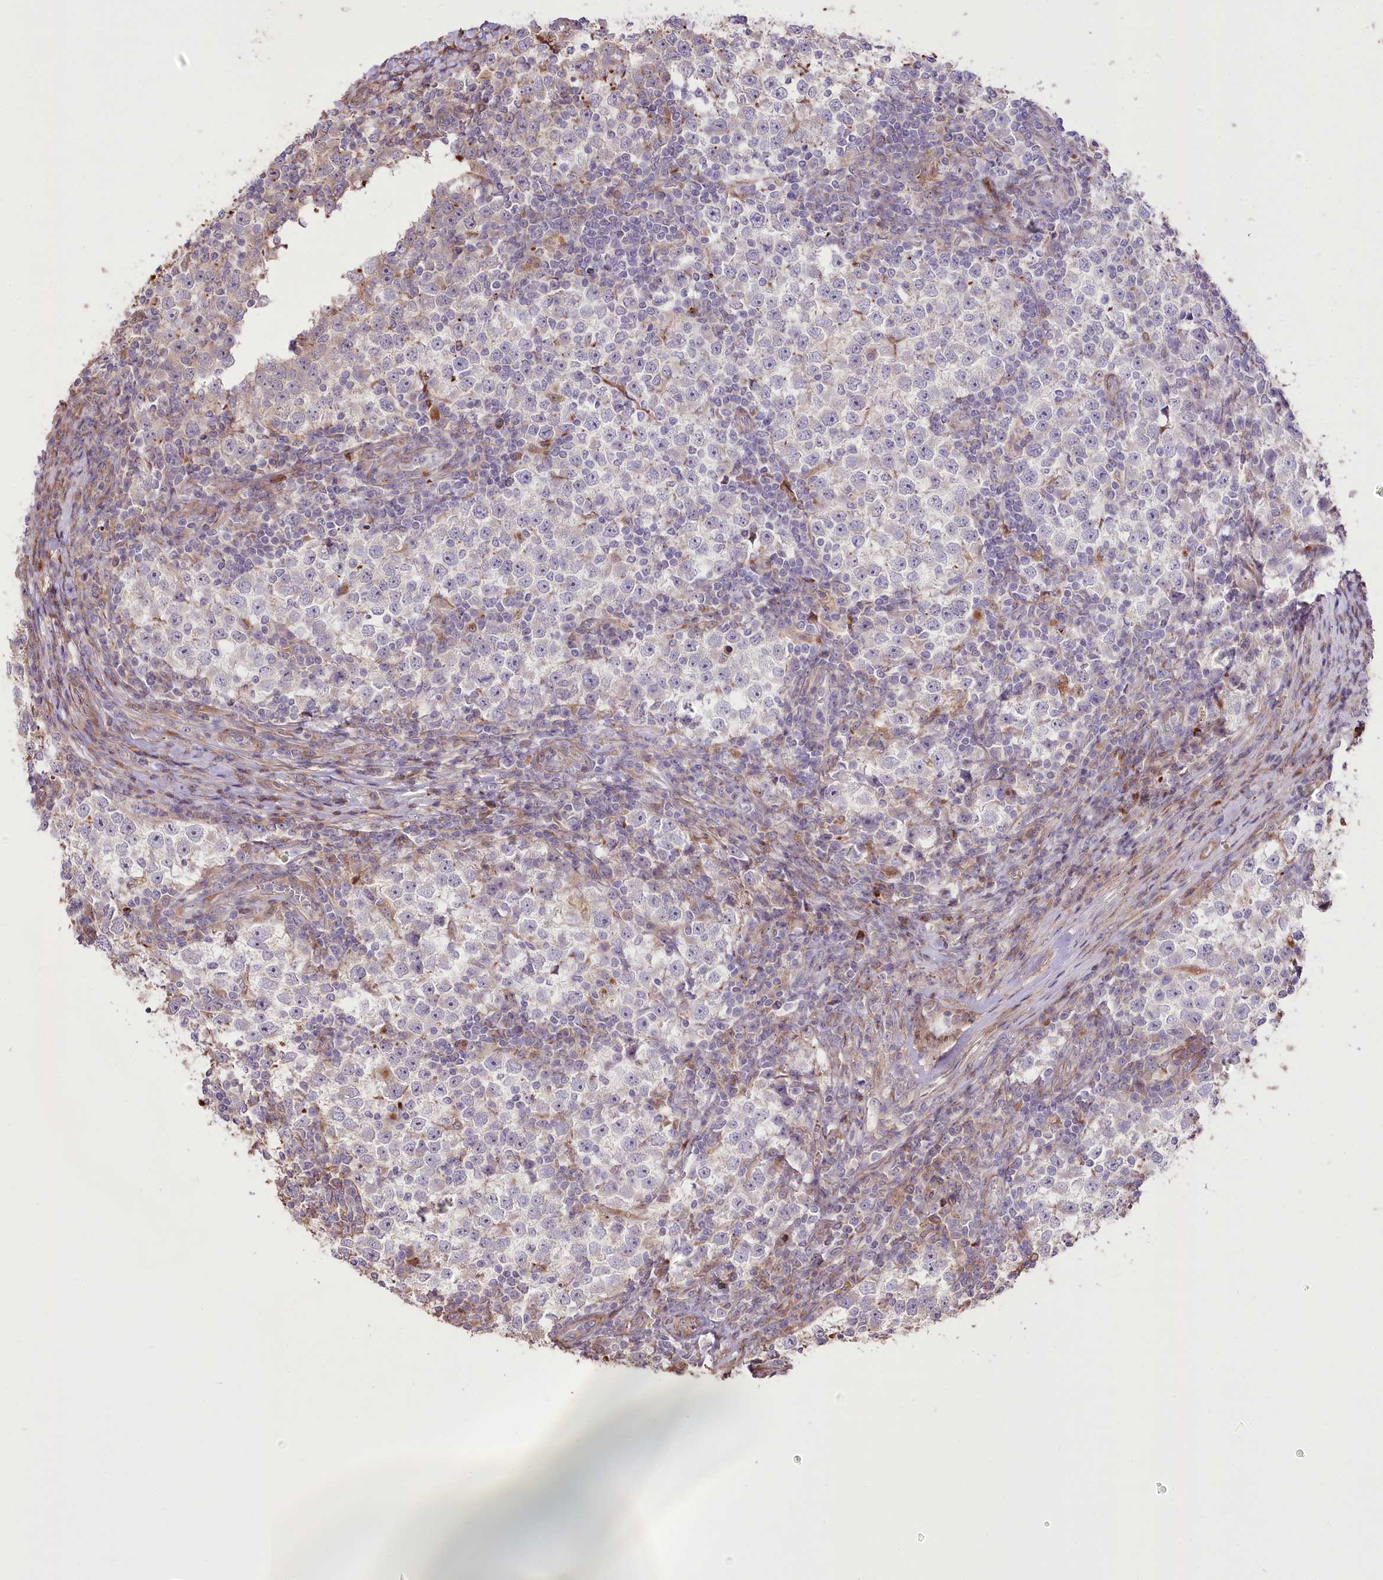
{"staining": {"intensity": "negative", "quantity": "none", "location": "none"}, "tissue": "testis cancer", "cell_type": "Tumor cells", "image_type": "cancer", "snomed": [{"axis": "morphology", "description": "Seminoma, NOS"}, {"axis": "topography", "description": "Testis"}], "caption": "Tumor cells show no significant positivity in testis cancer.", "gene": "RNF24", "patient": {"sex": "male", "age": 65}}